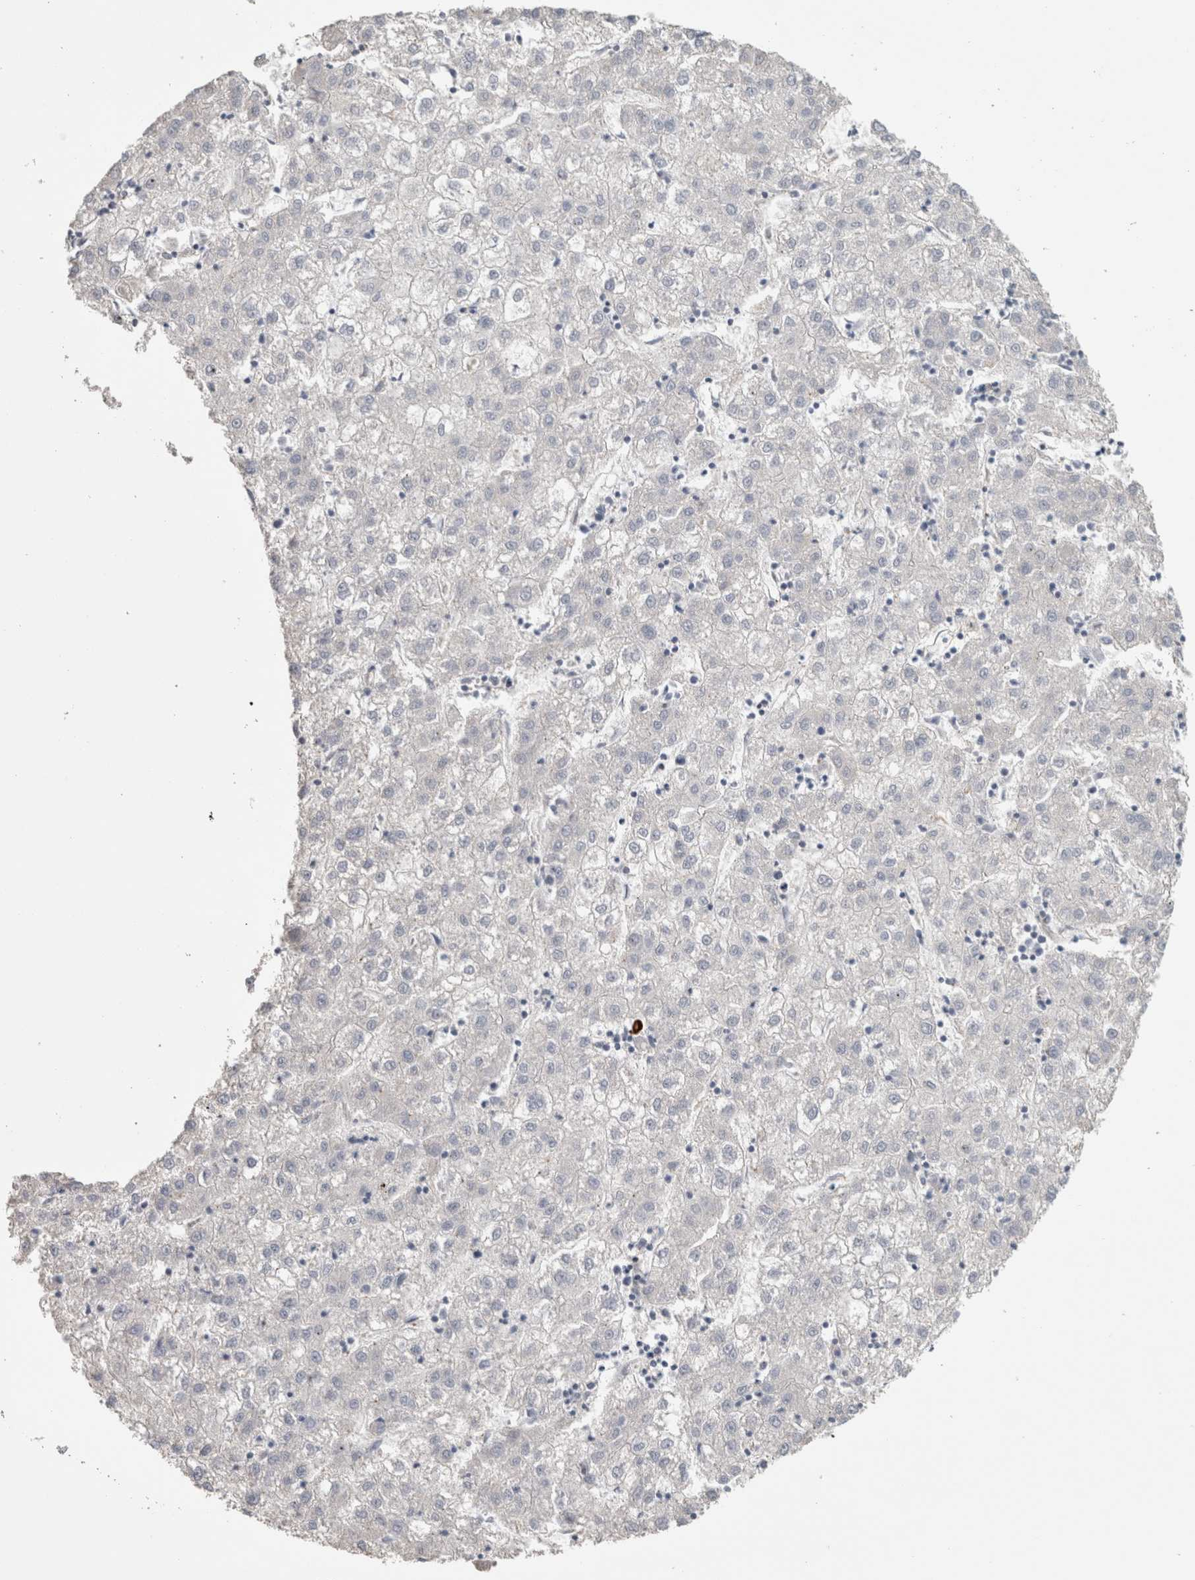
{"staining": {"intensity": "negative", "quantity": "none", "location": "none"}, "tissue": "liver cancer", "cell_type": "Tumor cells", "image_type": "cancer", "snomed": [{"axis": "morphology", "description": "Carcinoma, Hepatocellular, NOS"}, {"axis": "topography", "description": "Liver"}], "caption": "The immunohistochemistry (IHC) photomicrograph has no significant expression in tumor cells of liver hepatocellular carcinoma tissue.", "gene": "IL33", "patient": {"sex": "male", "age": 72}}